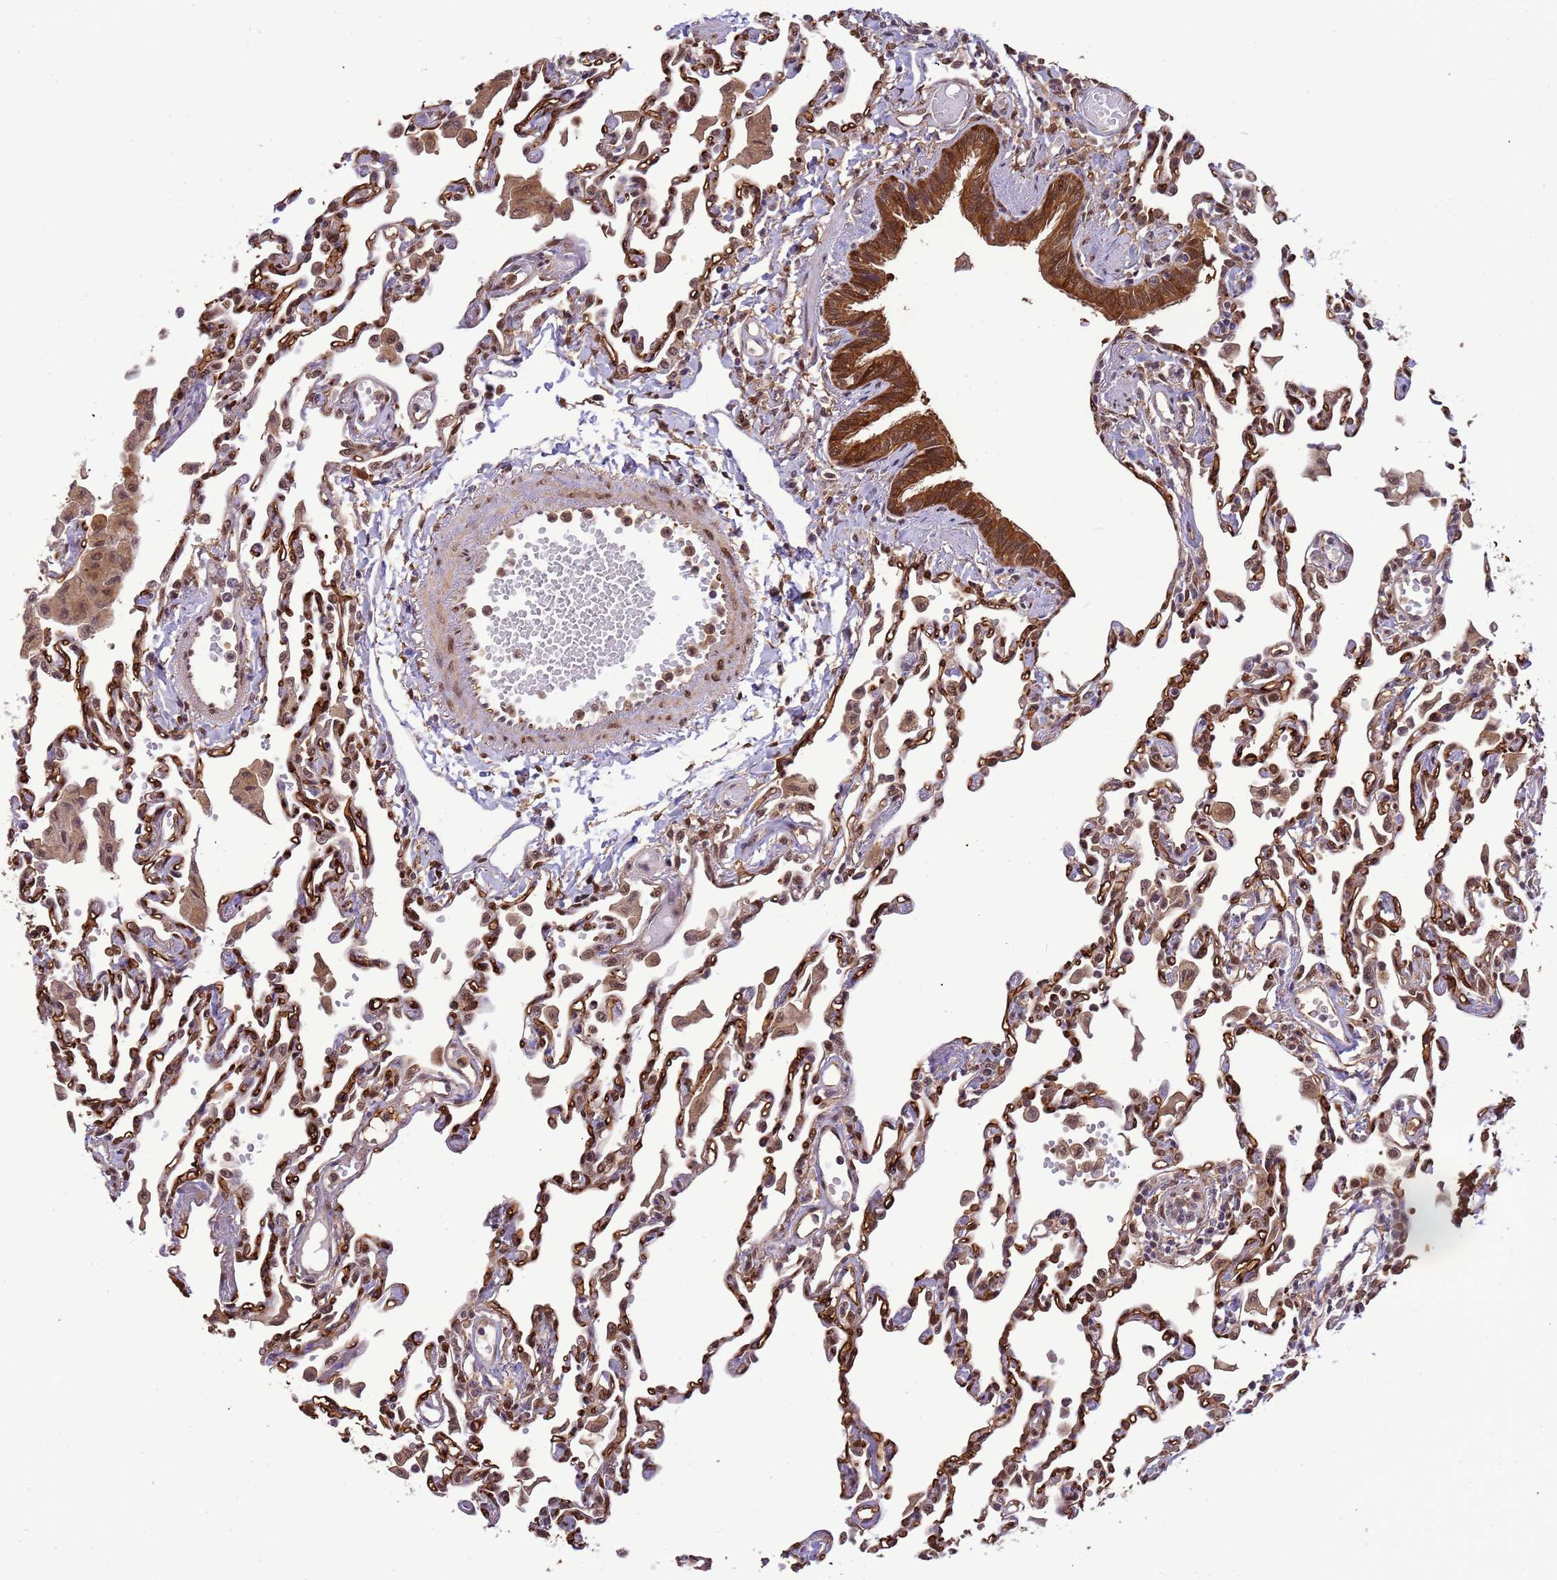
{"staining": {"intensity": "weak", "quantity": "25%-75%", "location": "cytoplasmic/membranous"}, "tissue": "lung", "cell_type": "Alveolar cells", "image_type": "normal", "snomed": [{"axis": "morphology", "description": "Normal tissue, NOS"}, {"axis": "topography", "description": "Bronchus"}, {"axis": "topography", "description": "Lung"}], "caption": "Unremarkable lung demonstrates weak cytoplasmic/membranous staining in about 25%-75% of alveolar cells.", "gene": "ZBTB5", "patient": {"sex": "female", "age": 49}}